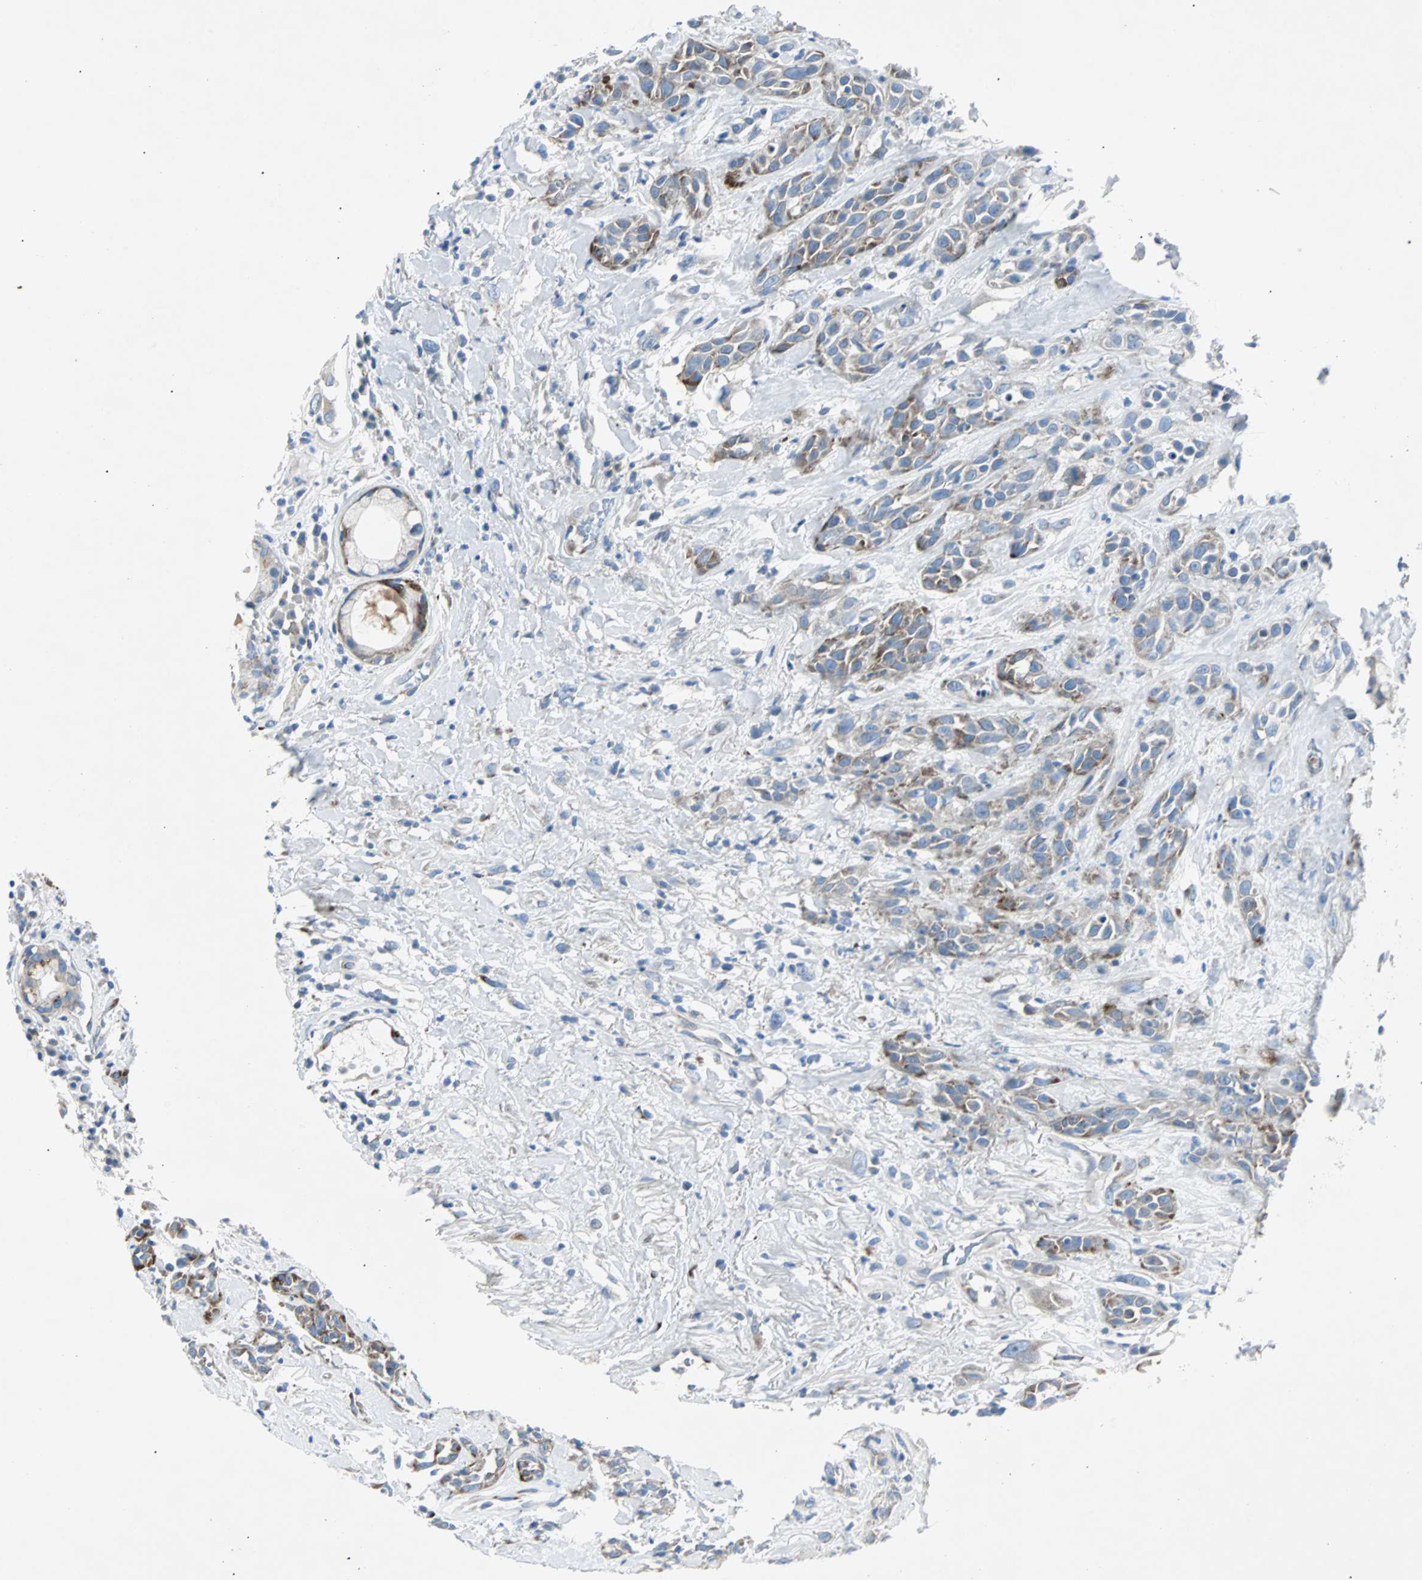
{"staining": {"intensity": "moderate", "quantity": ">75%", "location": "cytoplasmic/membranous"}, "tissue": "head and neck cancer", "cell_type": "Tumor cells", "image_type": "cancer", "snomed": [{"axis": "morphology", "description": "Squamous cell carcinoma, NOS"}, {"axis": "topography", "description": "Head-Neck"}], "caption": "An immunohistochemistry (IHC) micrograph of neoplastic tissue is shown. Protein staining in brown highlights moderate cytoplasmic/membranous positivity in squamous cell carcinoma (head and neck) within tumor cells. (brown staining indicates protein expression, while blue staining denotes nuclei).", "gene": "BBC3", "patient": {"sex": "male", "age": 62}}